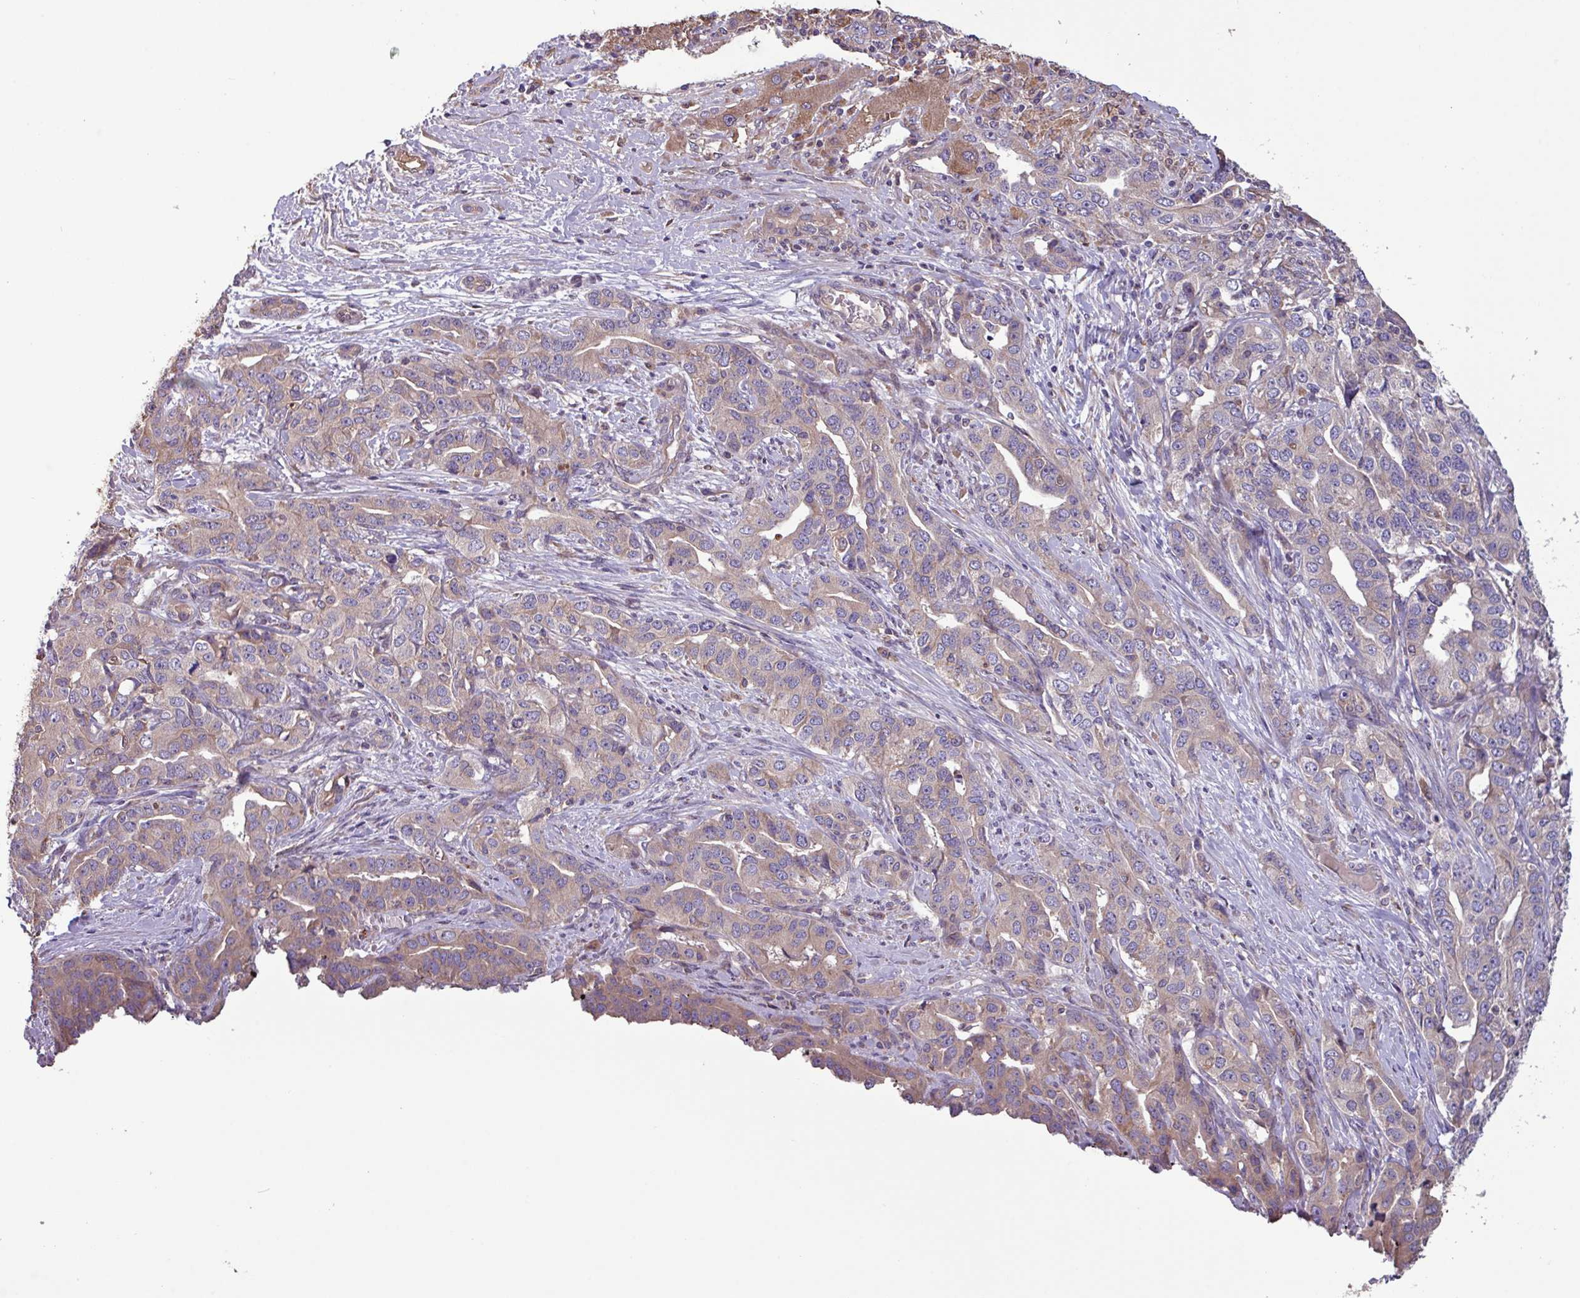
{"staining": {"intensity": "moderate", "quantity": "<25%", "location": "cytoplasmic/membranous"}, "tissue": "liver cancer", "cell_type": "Tumor cells", "image_type": "cancer", "snomed": [{"axis": "morphology", "description": "Cholangiocarcinoma"}, {"axis": "topography", "description": "Liver"}], "caption": "Immunohistochemical staining of human liver cancer (cholangiocarcinoma) reveals low levels of moderate cytoplasmic/membranous positivity in approximately <25% of tumor cells. (DAB IHC, brown staining for protein, blue staining for nuclei).", "gene": "PTPRQ", "patient": {"sex": "male", "age": 59}}